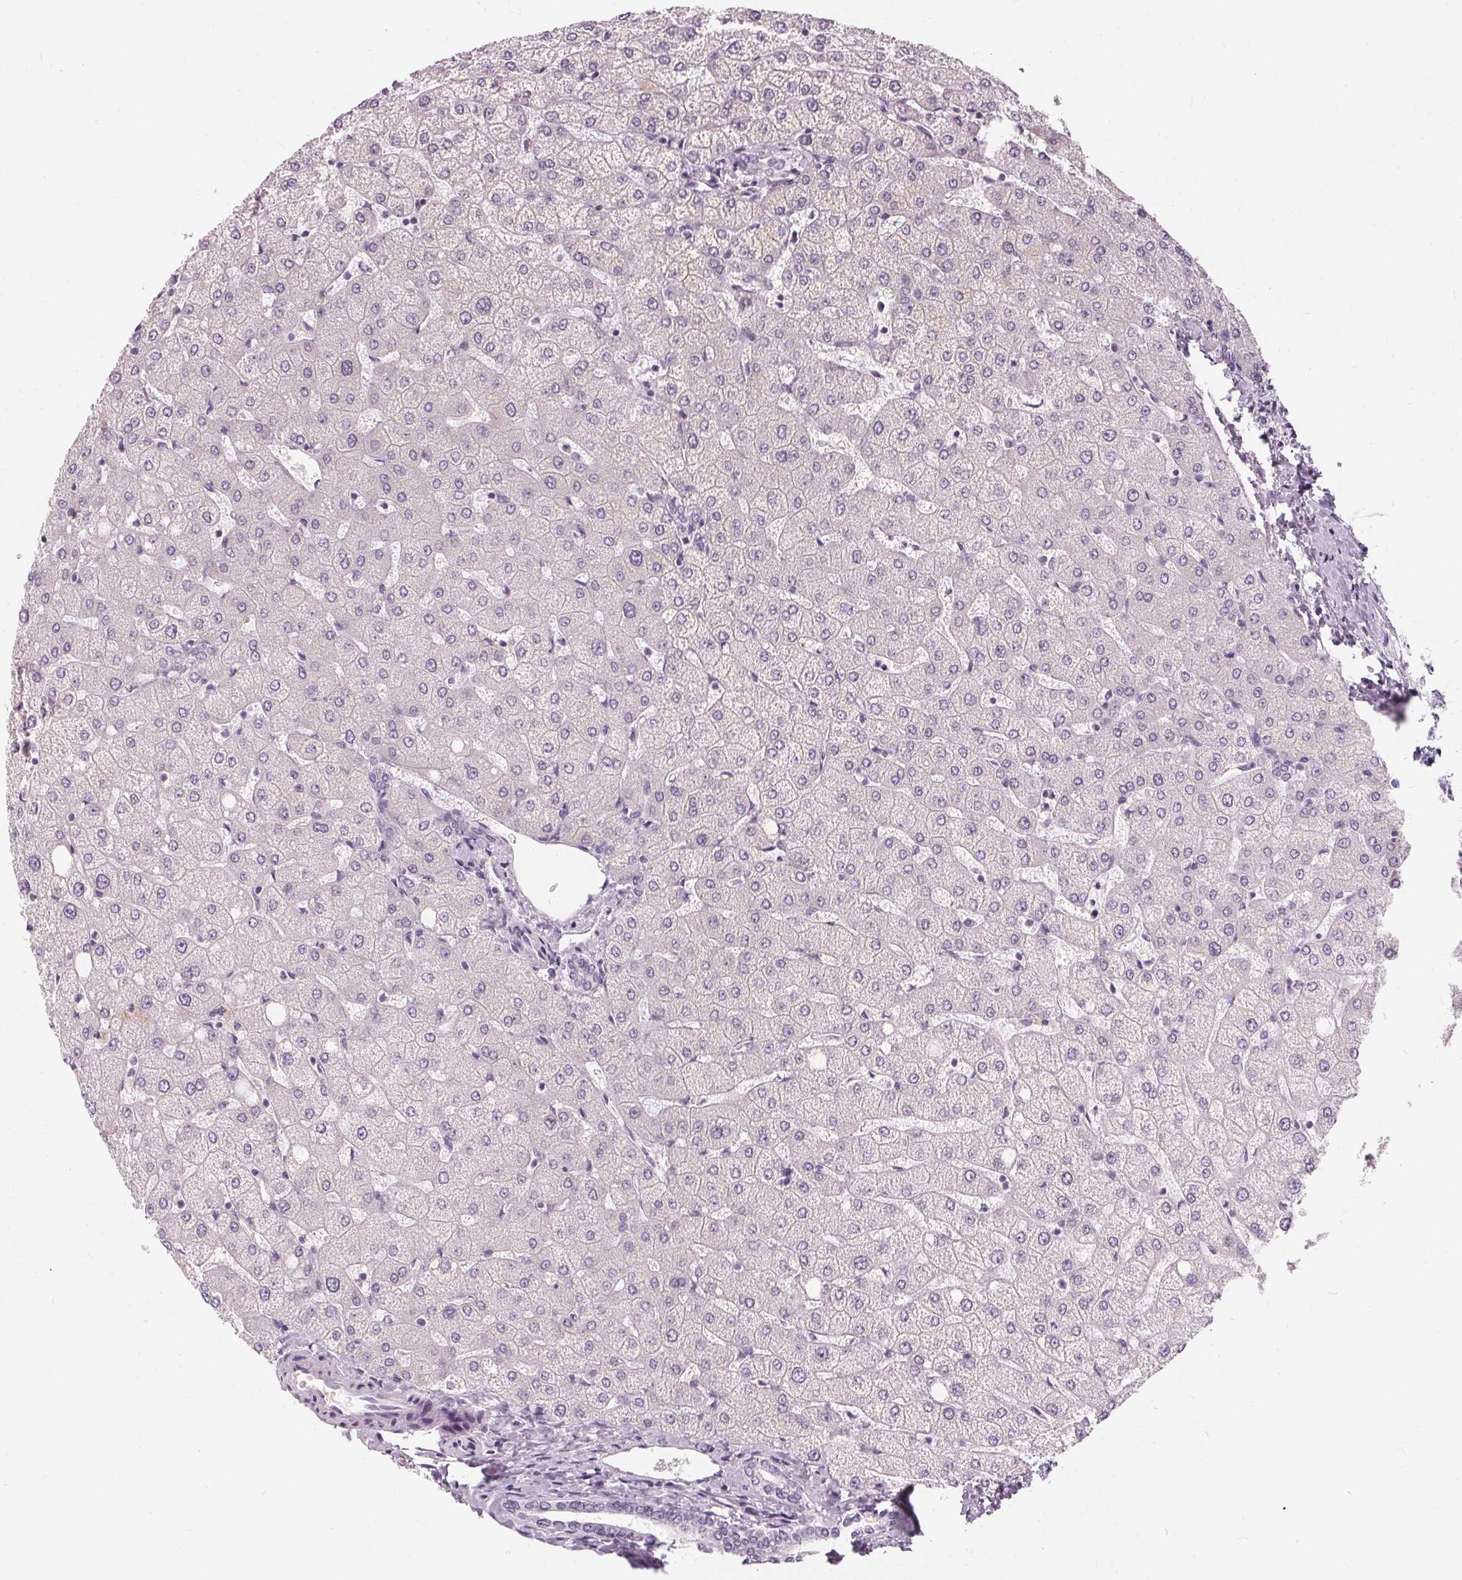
{"staining": {"intensity": "negative", "quantity": "none", "location": "none"}, "tissue": "liver", "cell_type": "Cholangiocytes", "image_type": "normal", "snomed": [{"axis": "morphology", "description": "Normal tissue, NOS"}, {"axis": "topography", "description": "Liver"}], "caption": "DAB (3,3'-diaminobenzidine) immunohistochemical staining of normal liver reveals no significant staining in cholangiocytes.", "gene": "HOPX", "patient": {"sex": "female", "age": 54}}